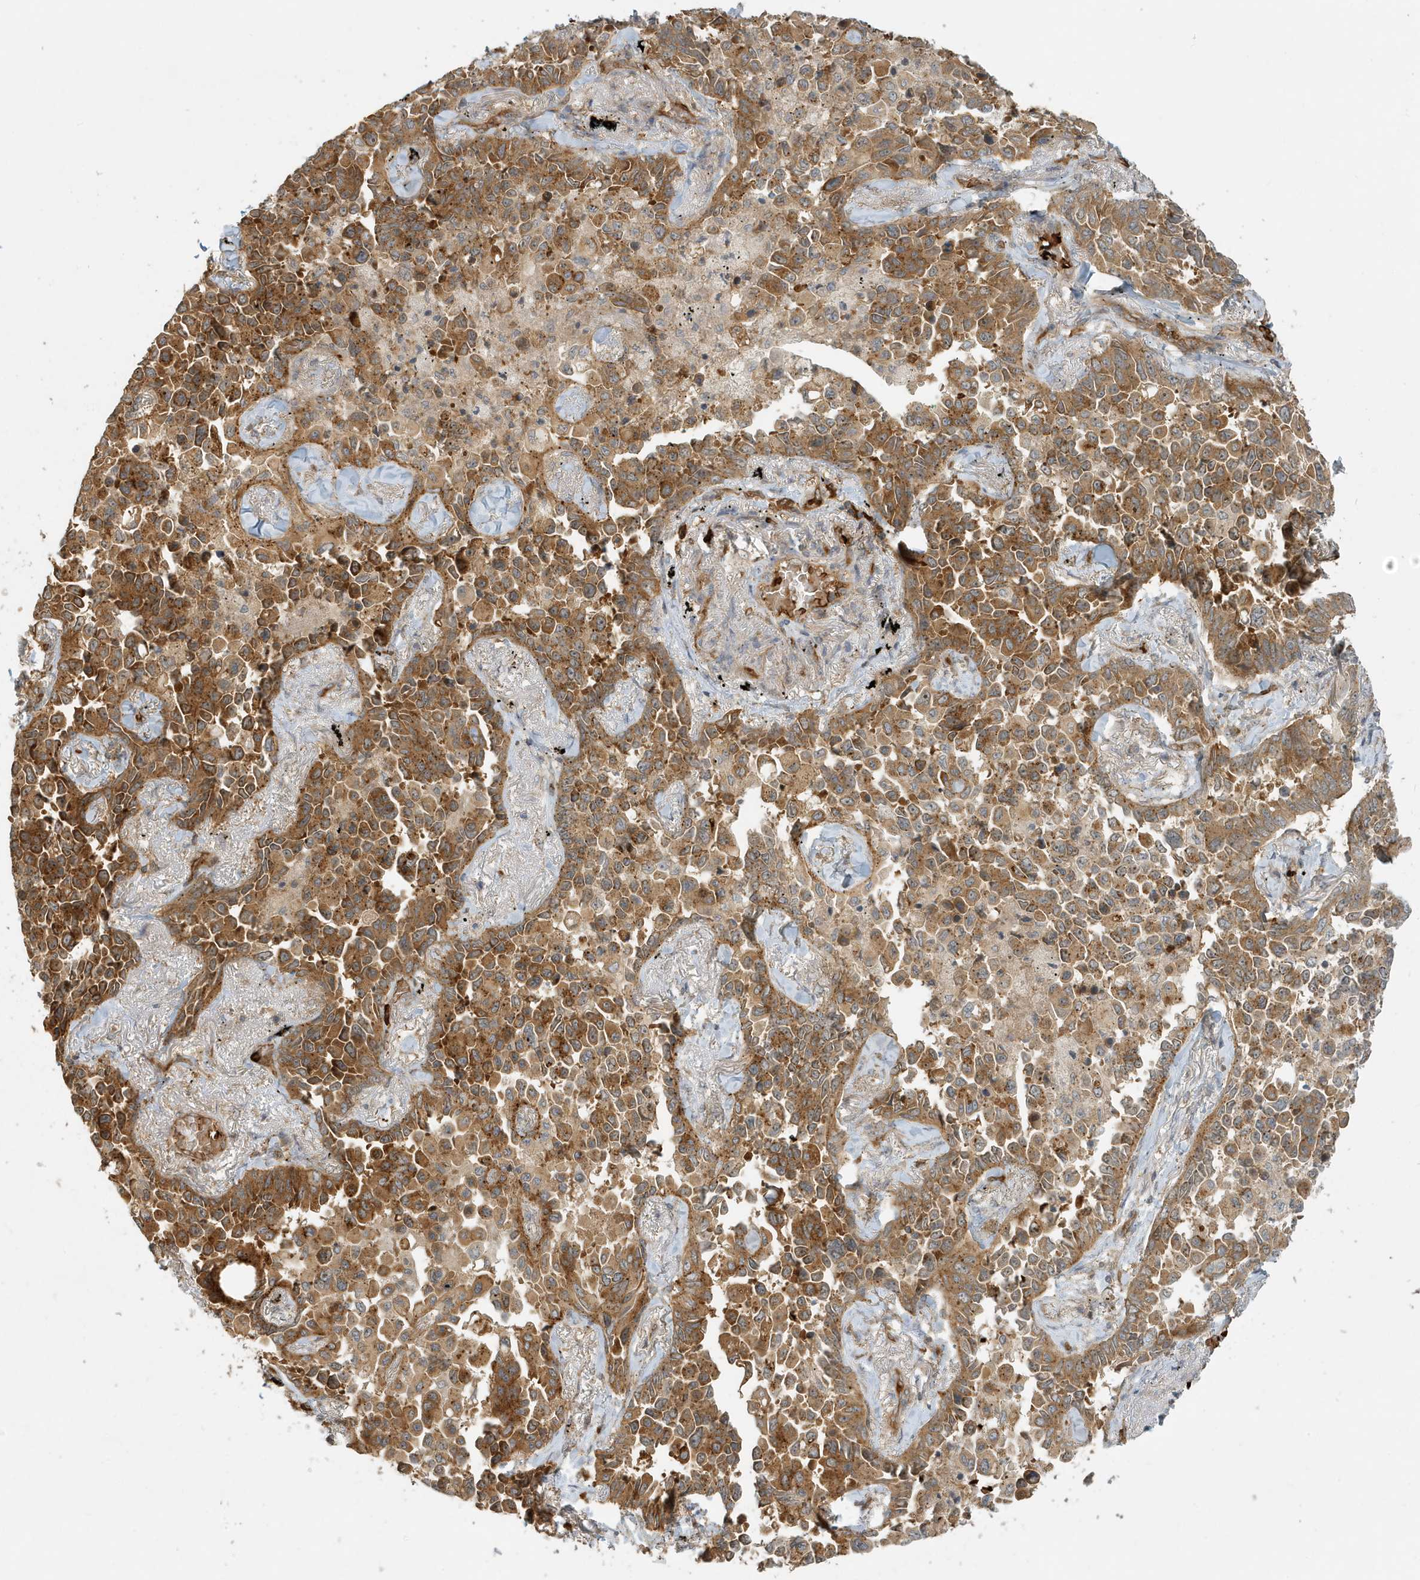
{"staining": {"intensity": "moderate", "quantity": ">75%", "location": "cytoplasmic/membranous"}, "tissue": "lung cancer", "cell_type": "Tumor cells", "image_type": "cancer", "snomed": [{"axis": "morphology", "description": "Adenocarcinoma, NOS"}, {"axis": "topography", "description": "Lung"}], "caption": "IHC (DAB) staining of lung cancer reveals moderate cytoplasmic/membranous protein staining in about >75% of tumor cells. Using DAB (brown) and hematoxylin (blue) stains, captured at high magnification using brightfield microscopy.", "gene": "FYCO1", "patient": {"sex": "female", "age": 67}}